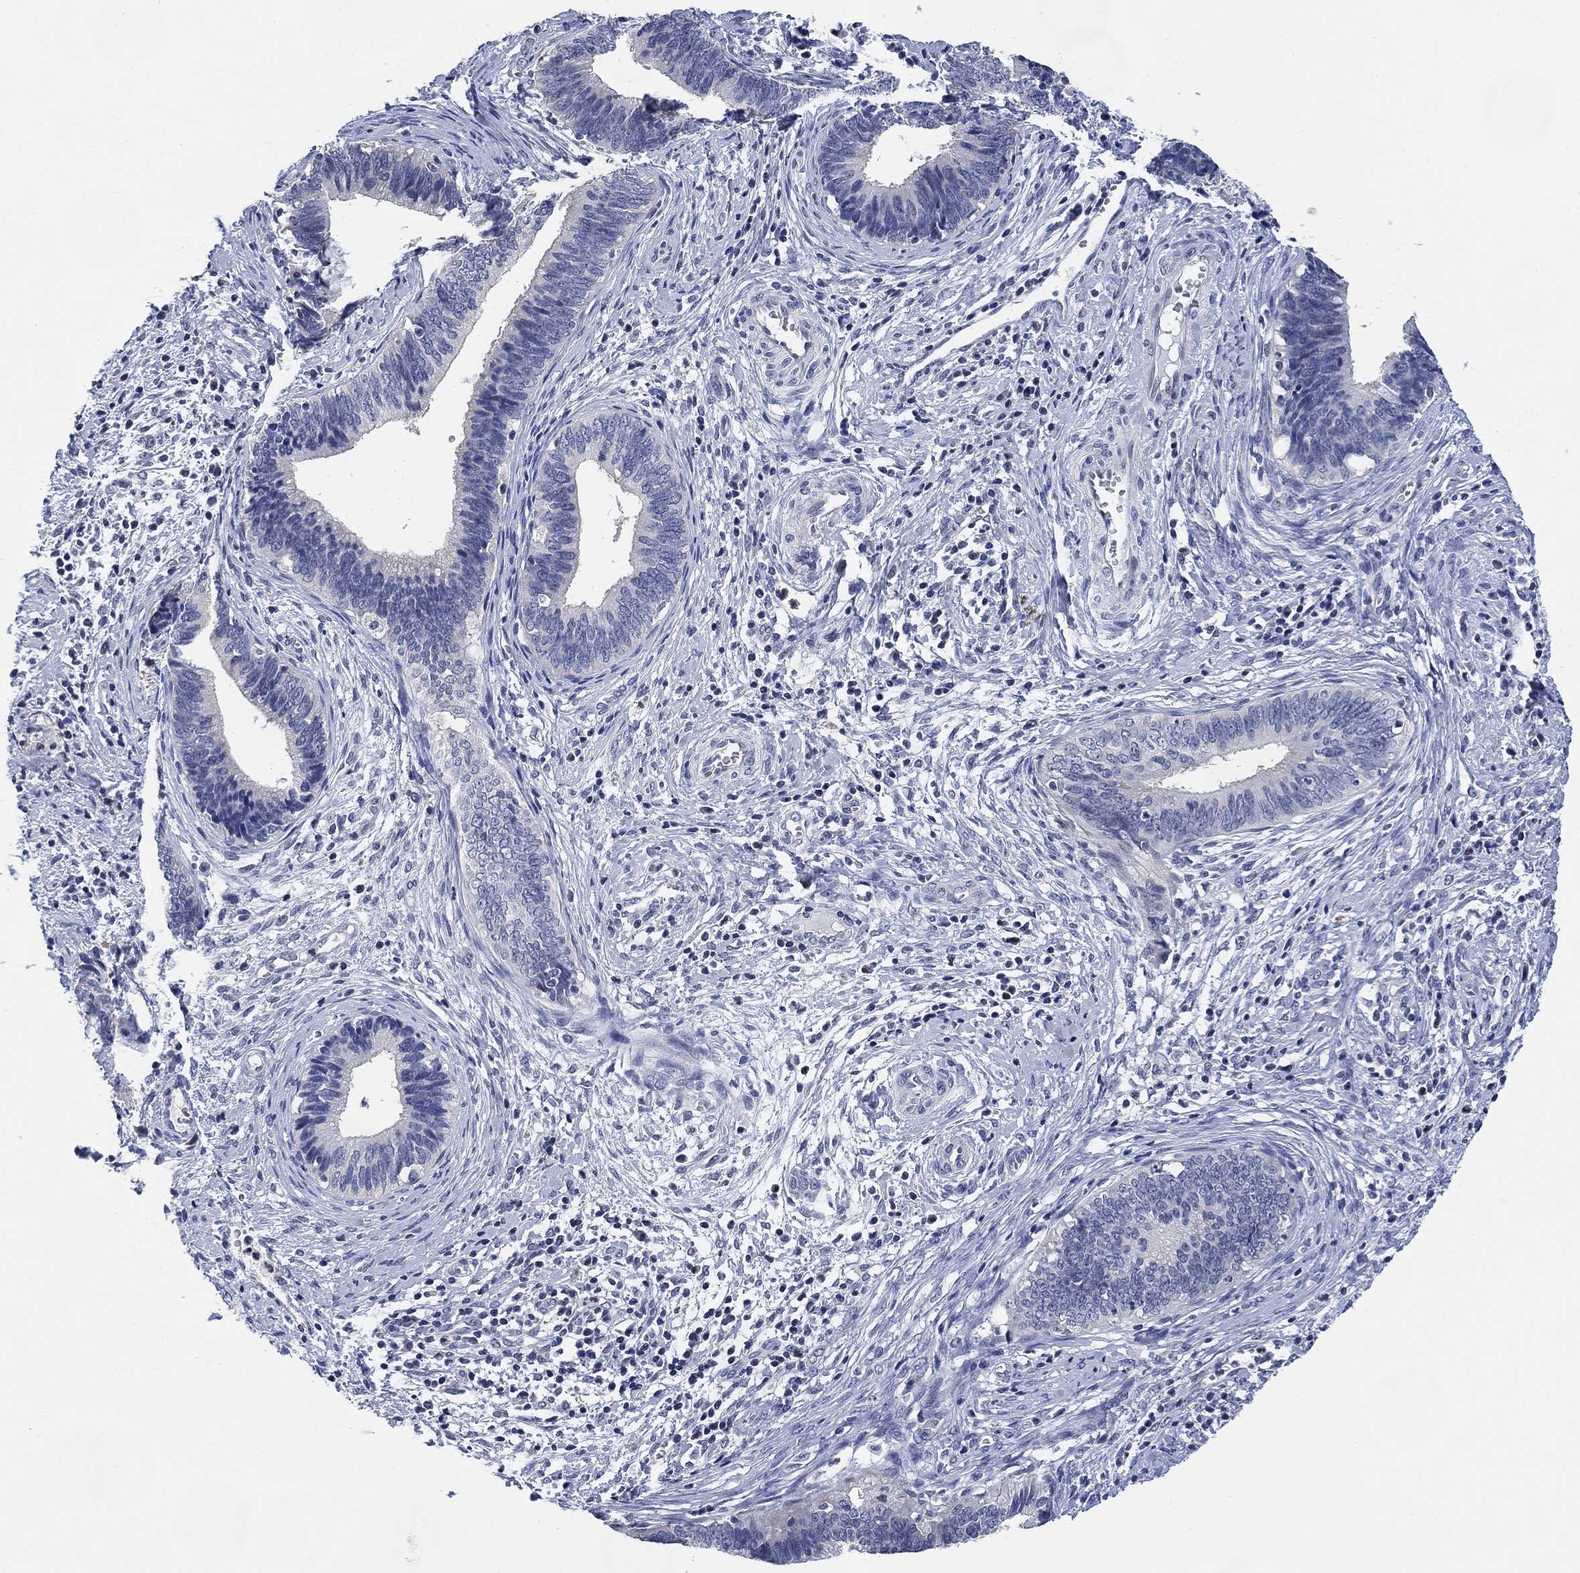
{"staining": {"intensity": "negative", "quantity": "none", "location": "none"}, "tissue": "cervical cancer", "cell_type": "Tumor cells", "image_type": "cancer", "snomed": [{"axis": "morphology", "description": "Adenocarcinoma, NOS"}, {"axis": "topography", "description": "Cervix"}], "caption": "Immunohistochemistry (IHC) of human cervical cancer (adenocarcinoma) shows no positivity in tumor cells. Brightfield microscopy of IHC stained with DAB (brown) and hematoxylin (blue), captured at high magnification.", "gene": "DAZL", "patient": {"sex": "female", "age": 42}}